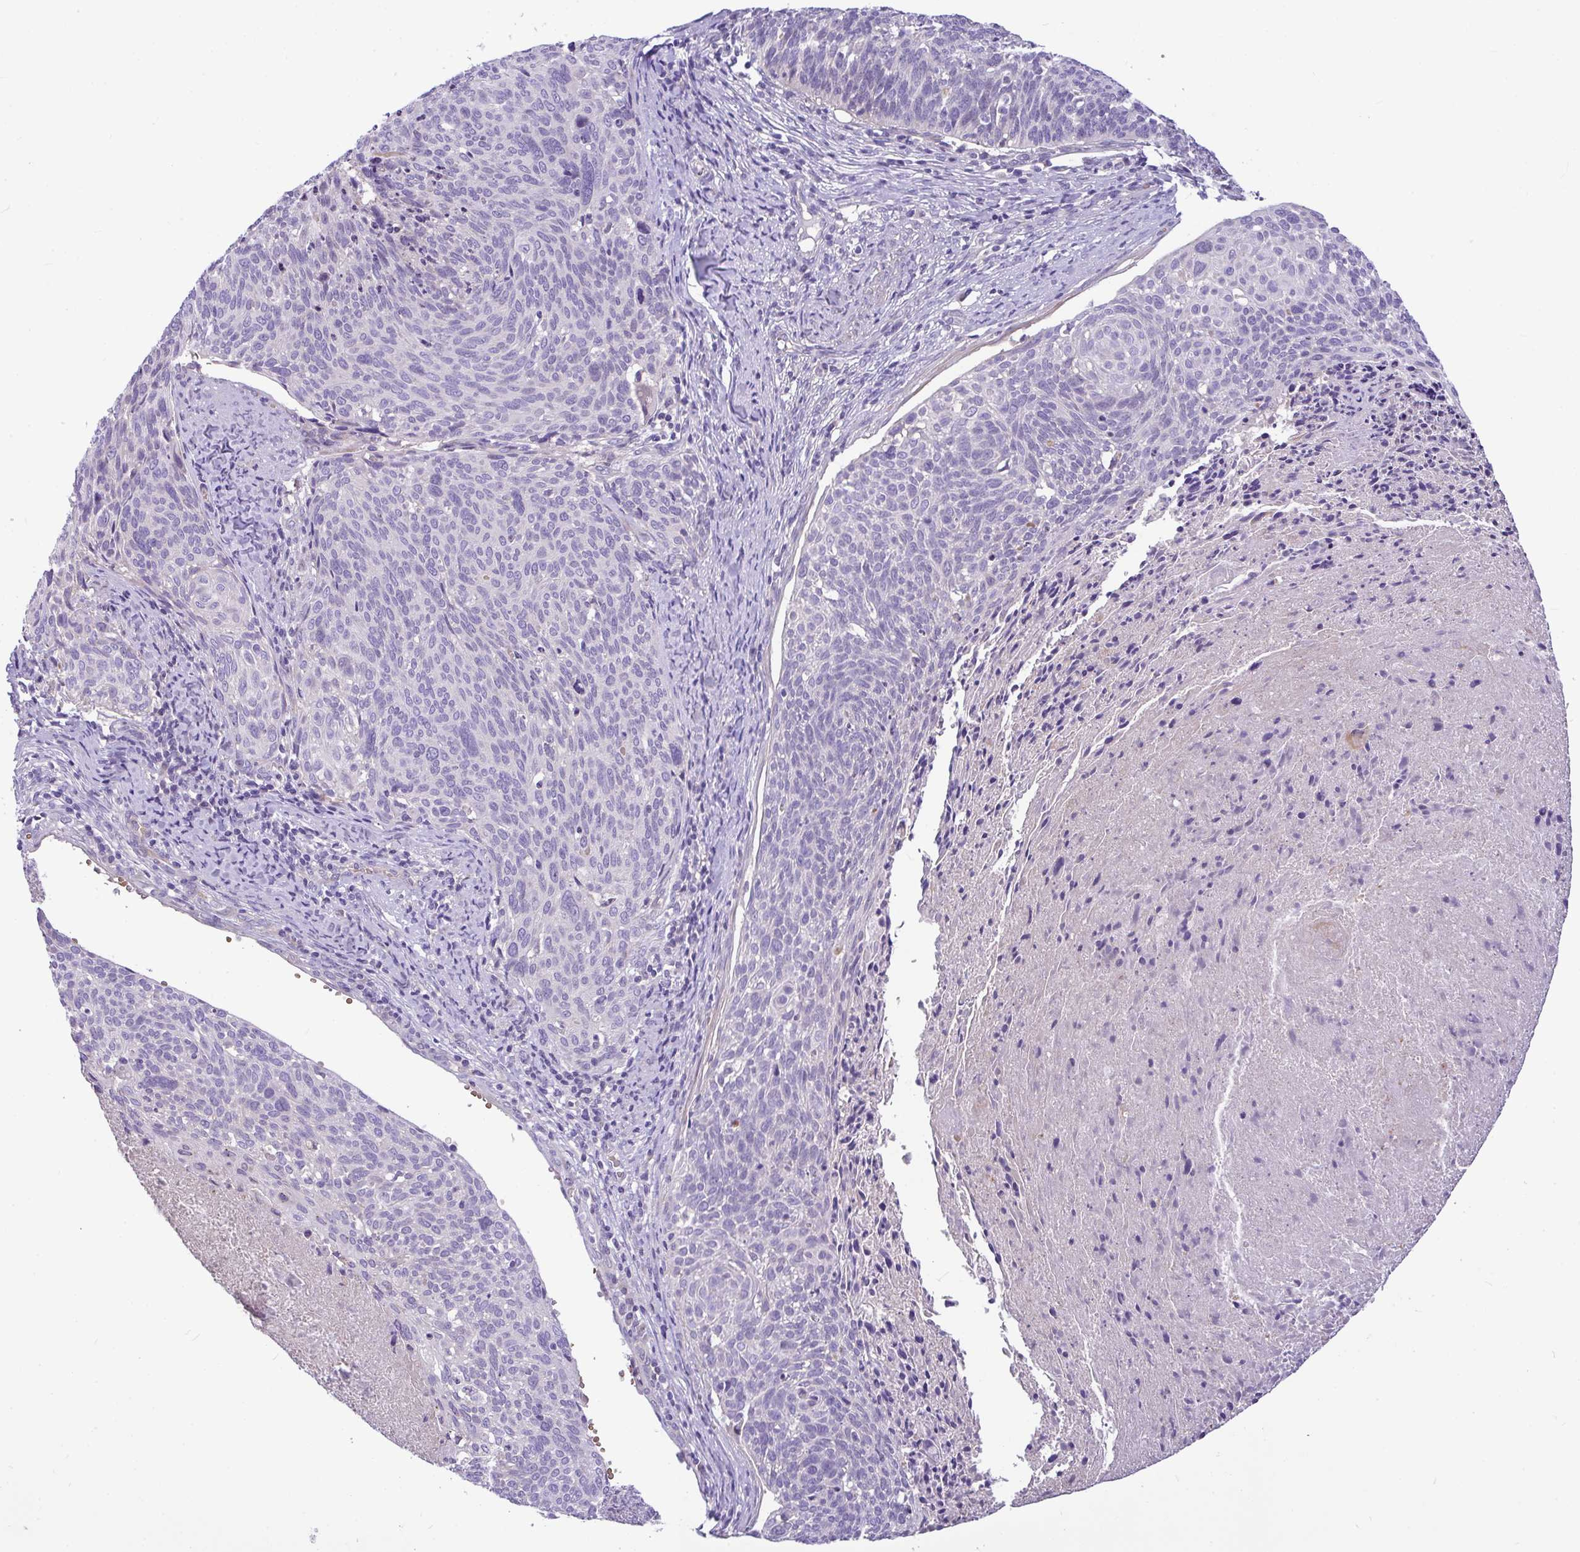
{"staining": {"intensity": "negative", "quantity": "none", "location": "none"}, "tissue": "cervical cancer", "cell_type": "Tumor cells", "image_type": "cancer", "snomed": [{"axis": "morphology", "description": "Squamous cell carcinoma, NOS"}, {"axis": "topography", "description": "Cervix"}], "caption": "Immunohistochemistry (IHC) photomicrograph of human squamous cell carcinoma (cervical) stained for a protein (brown), which shows no expression in tumor cells.", "gene": "MOCS1", "patient": {"sex": "female", "age": 49}}